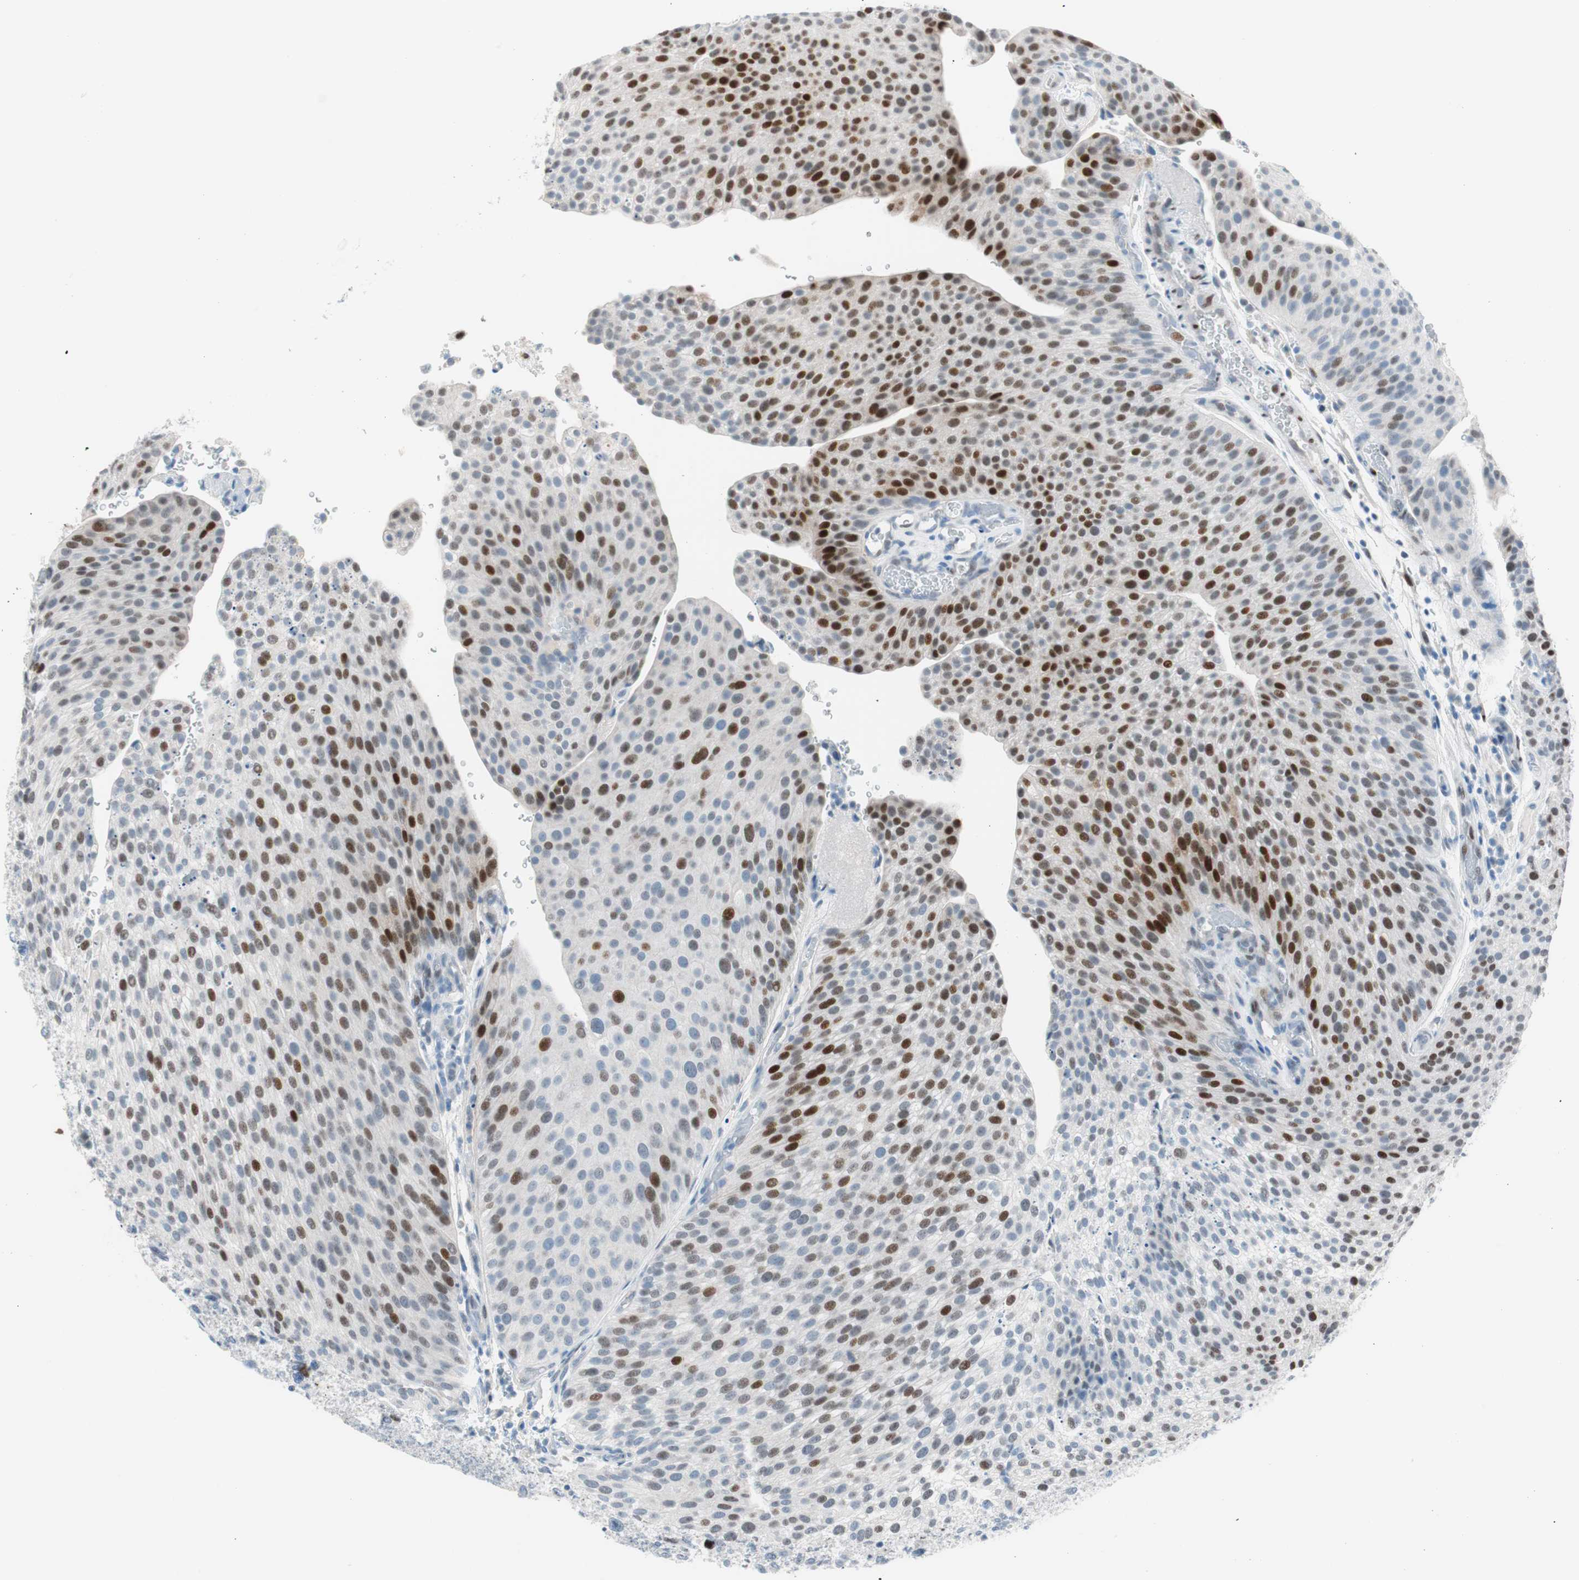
{"staining": {"intensity": "strong", "quantity": "25%-75%", "location": "nuclear"}, "tissue": "urothelial cancer", "cell_type": "Tumor cells", "image_type": "cancer", "snomed": [{"axis": "morphology", "description": "Urothelial carcinoma, Low grade"}, {"axis": "topography", "description": "Smooth muscle"}, {"axis": "topography", "description": "Urinary bladder"}], "caption": "Human urothelial carcinoma (low-grade) stained with a brown dye displays strong nuclear positive expression in approximately 25%-75% of tumor cells.", "gene": "FOSL1", "patient": {"sex": "male", "age": 60}}